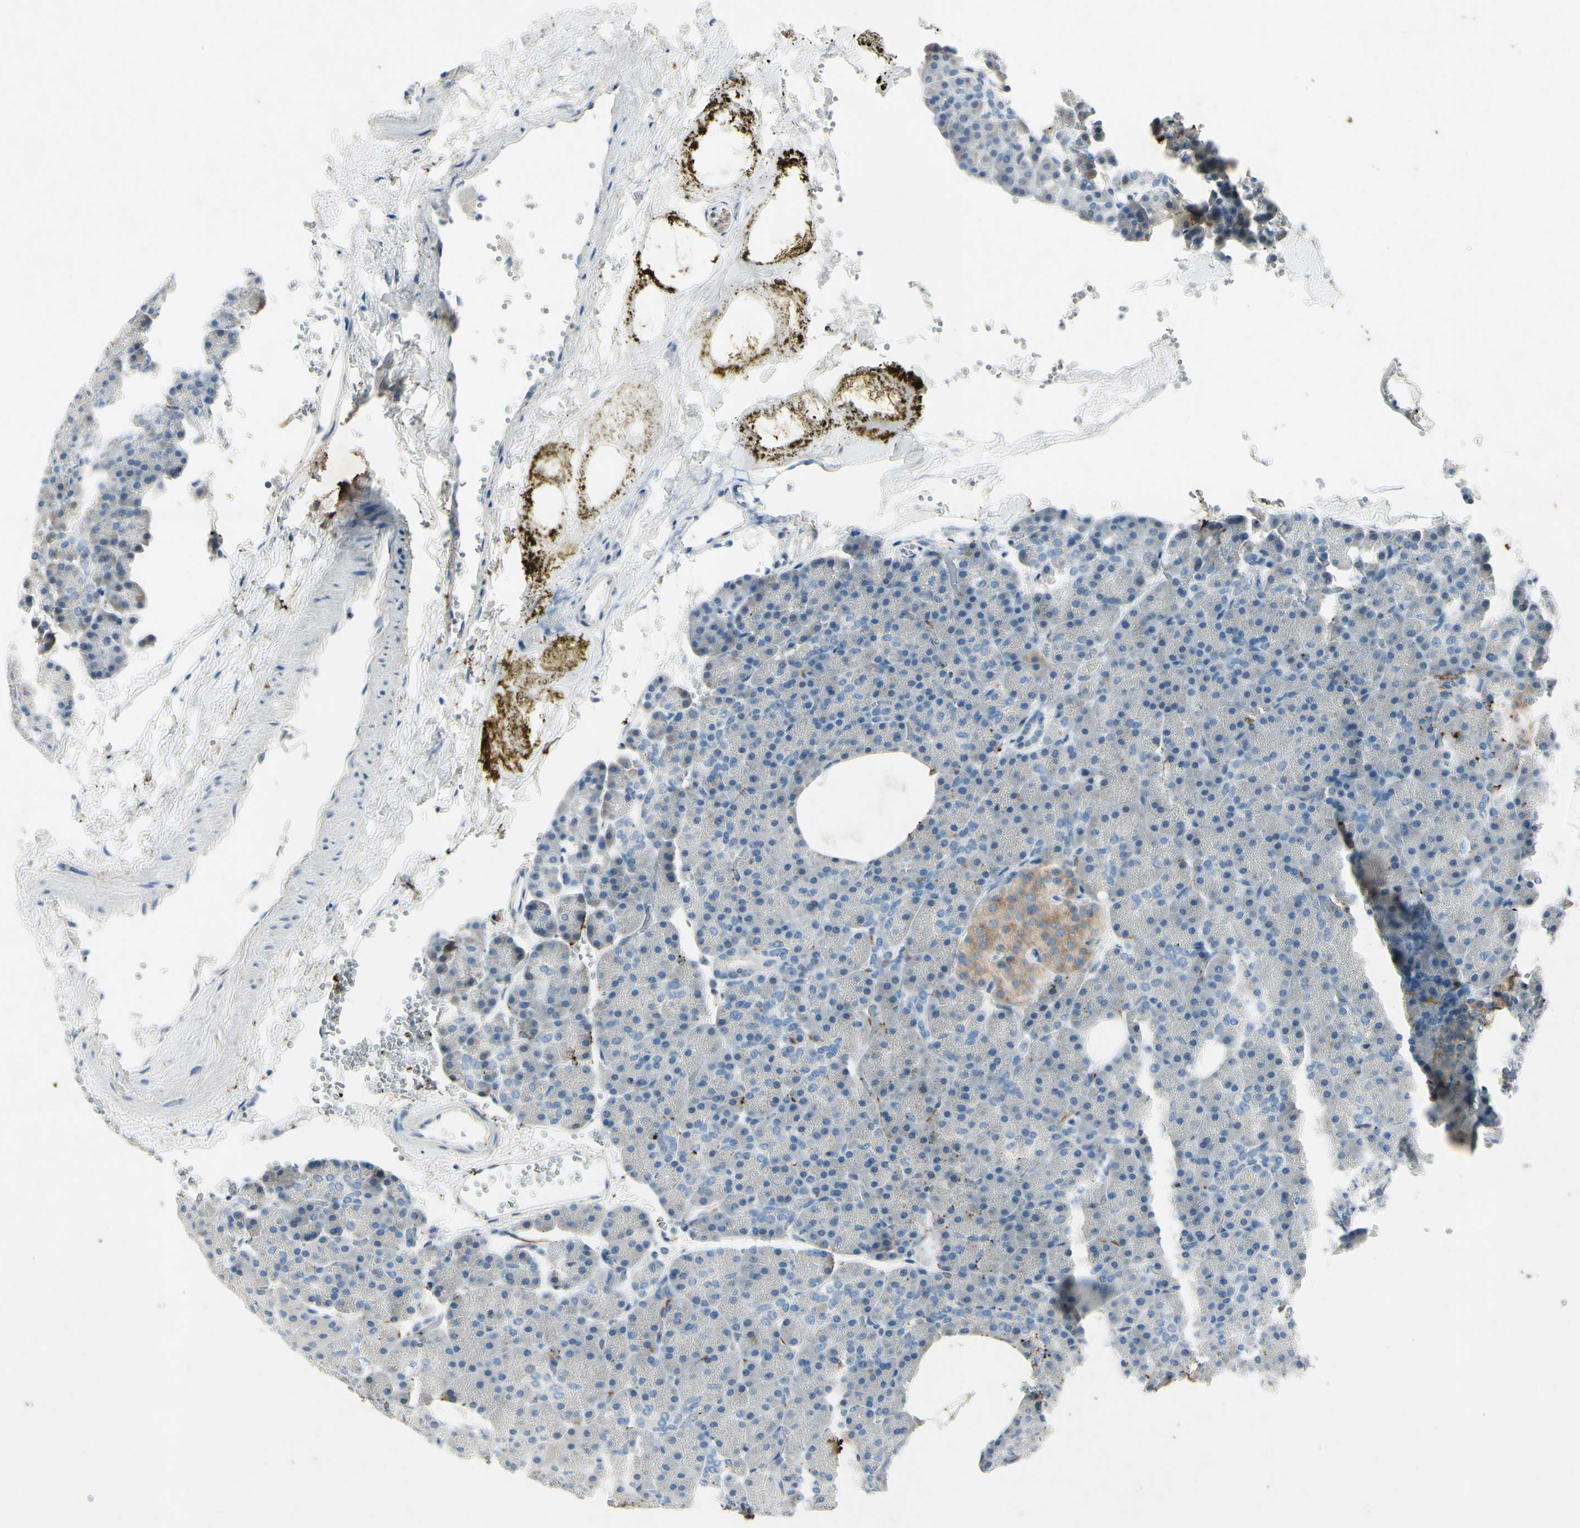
{"staining": {"intensity": "negative", "quantity": "none", "location": "none"}, "tissue": "pancreas", "cell_type": "Exocrine glandular cells", "image_type": "normal", "snomed": [{"axis": "morphology", "description": "Normal tissue, NOS"}, {"axis": "topography", "description": "Pancreas"}], "caption": "Immunohistochemistry histopathology image of benign human pancreas stained for a protein (brown), which displays no expression in exocrine glandular cells. The staining is performed using DAB brown chromogen with nuclei counter-stained in using hematoxylin.", "gene": "SNAP91", "patient": {"sex": "female", "age": 35}}